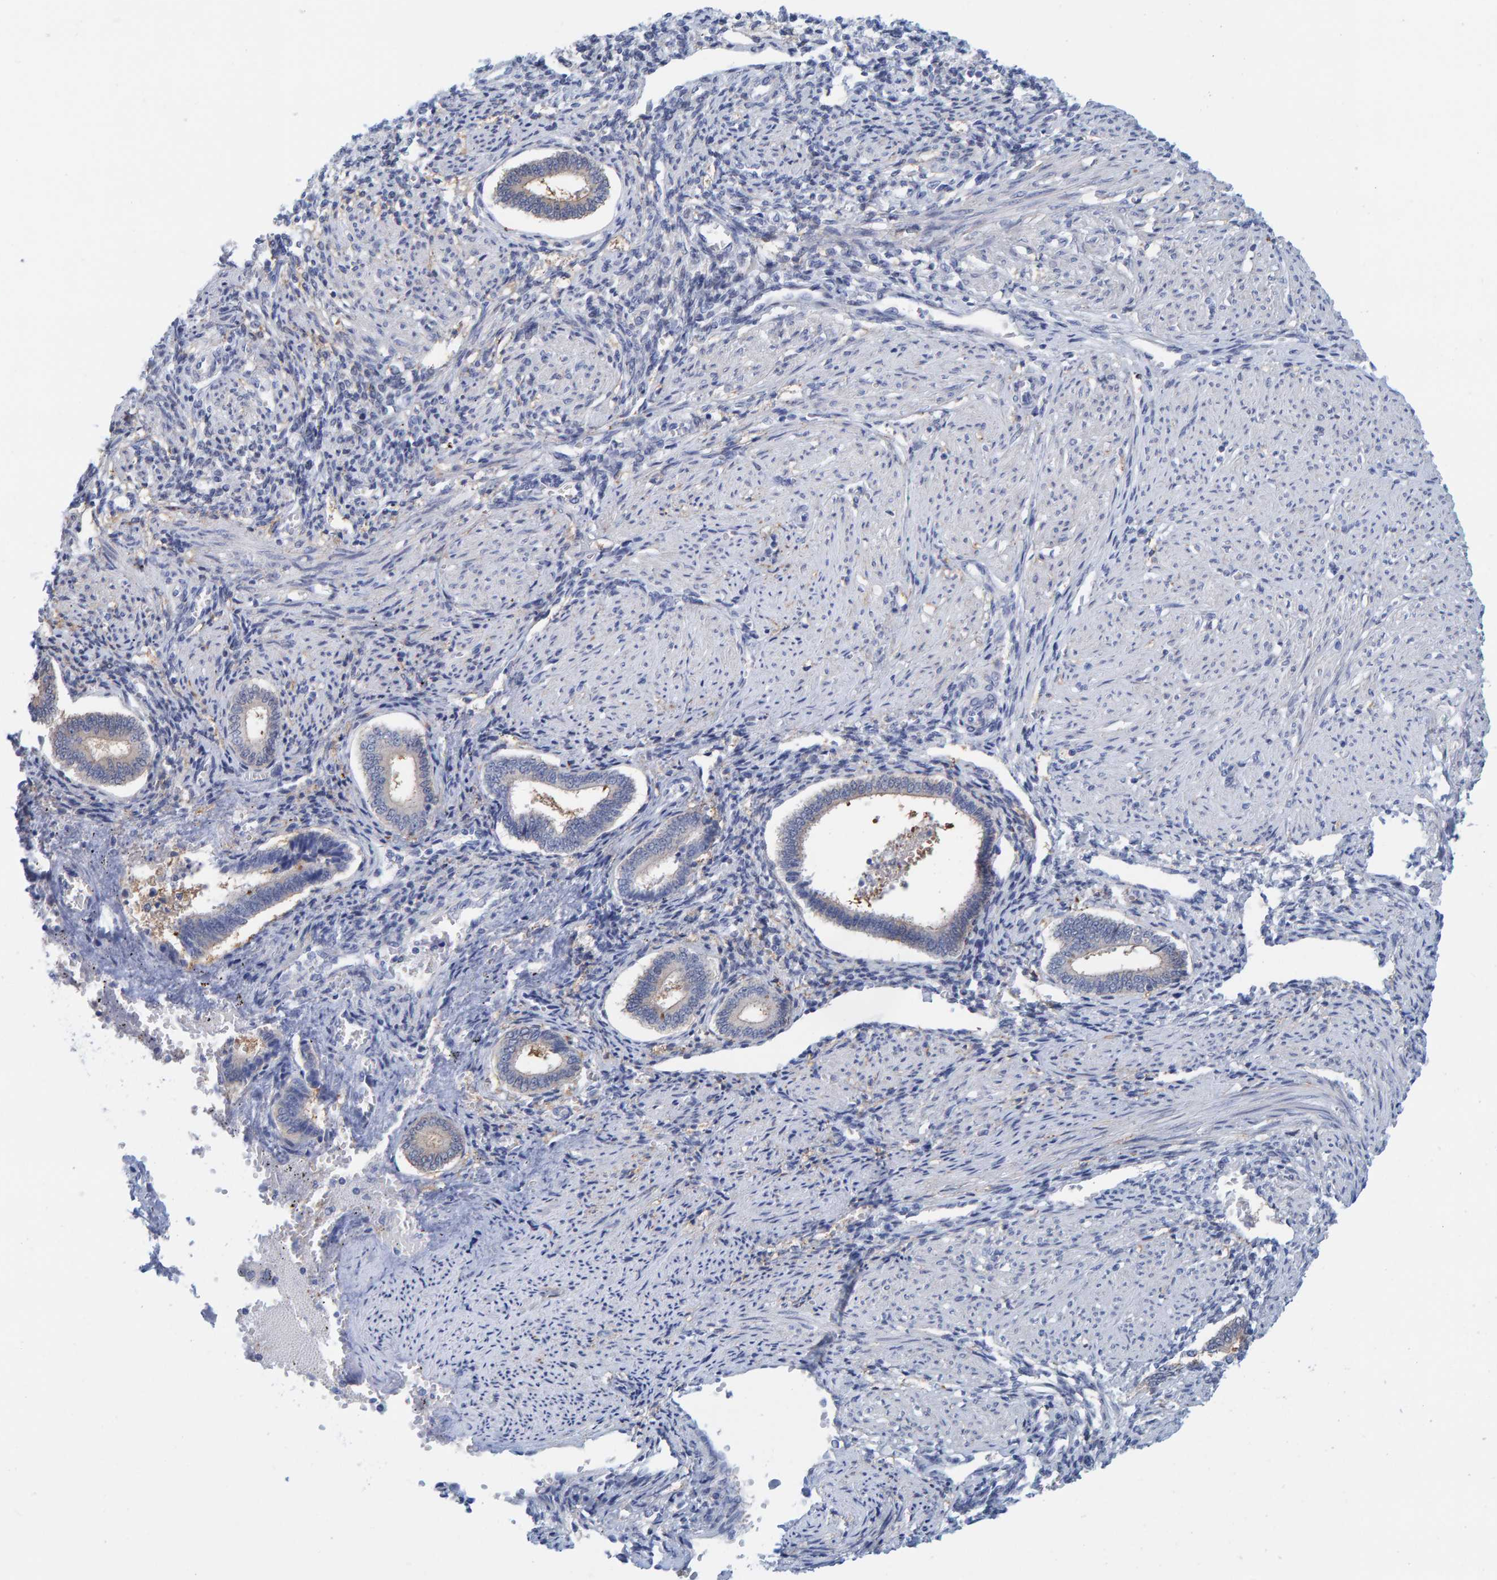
{"staining": {"intensity": "negative", "quantity": "none", "location": "none"}, "tissue": "endometrium", "cell_type": "Cells in endometrial stroma", "image_type": "normal", "snomed": [{"axis": "morphology", "description": "Normal tissue, NOS"}, {"axis": "topography", "description": "Endometrium"}], "caption": "This is an immunohistochemistry (IHC) image of unremarkable endometrium. There is no staining in cells in endometrial stroma.", "gene": "KLHL11", "patient": {"sex": "female", "age": 42}}